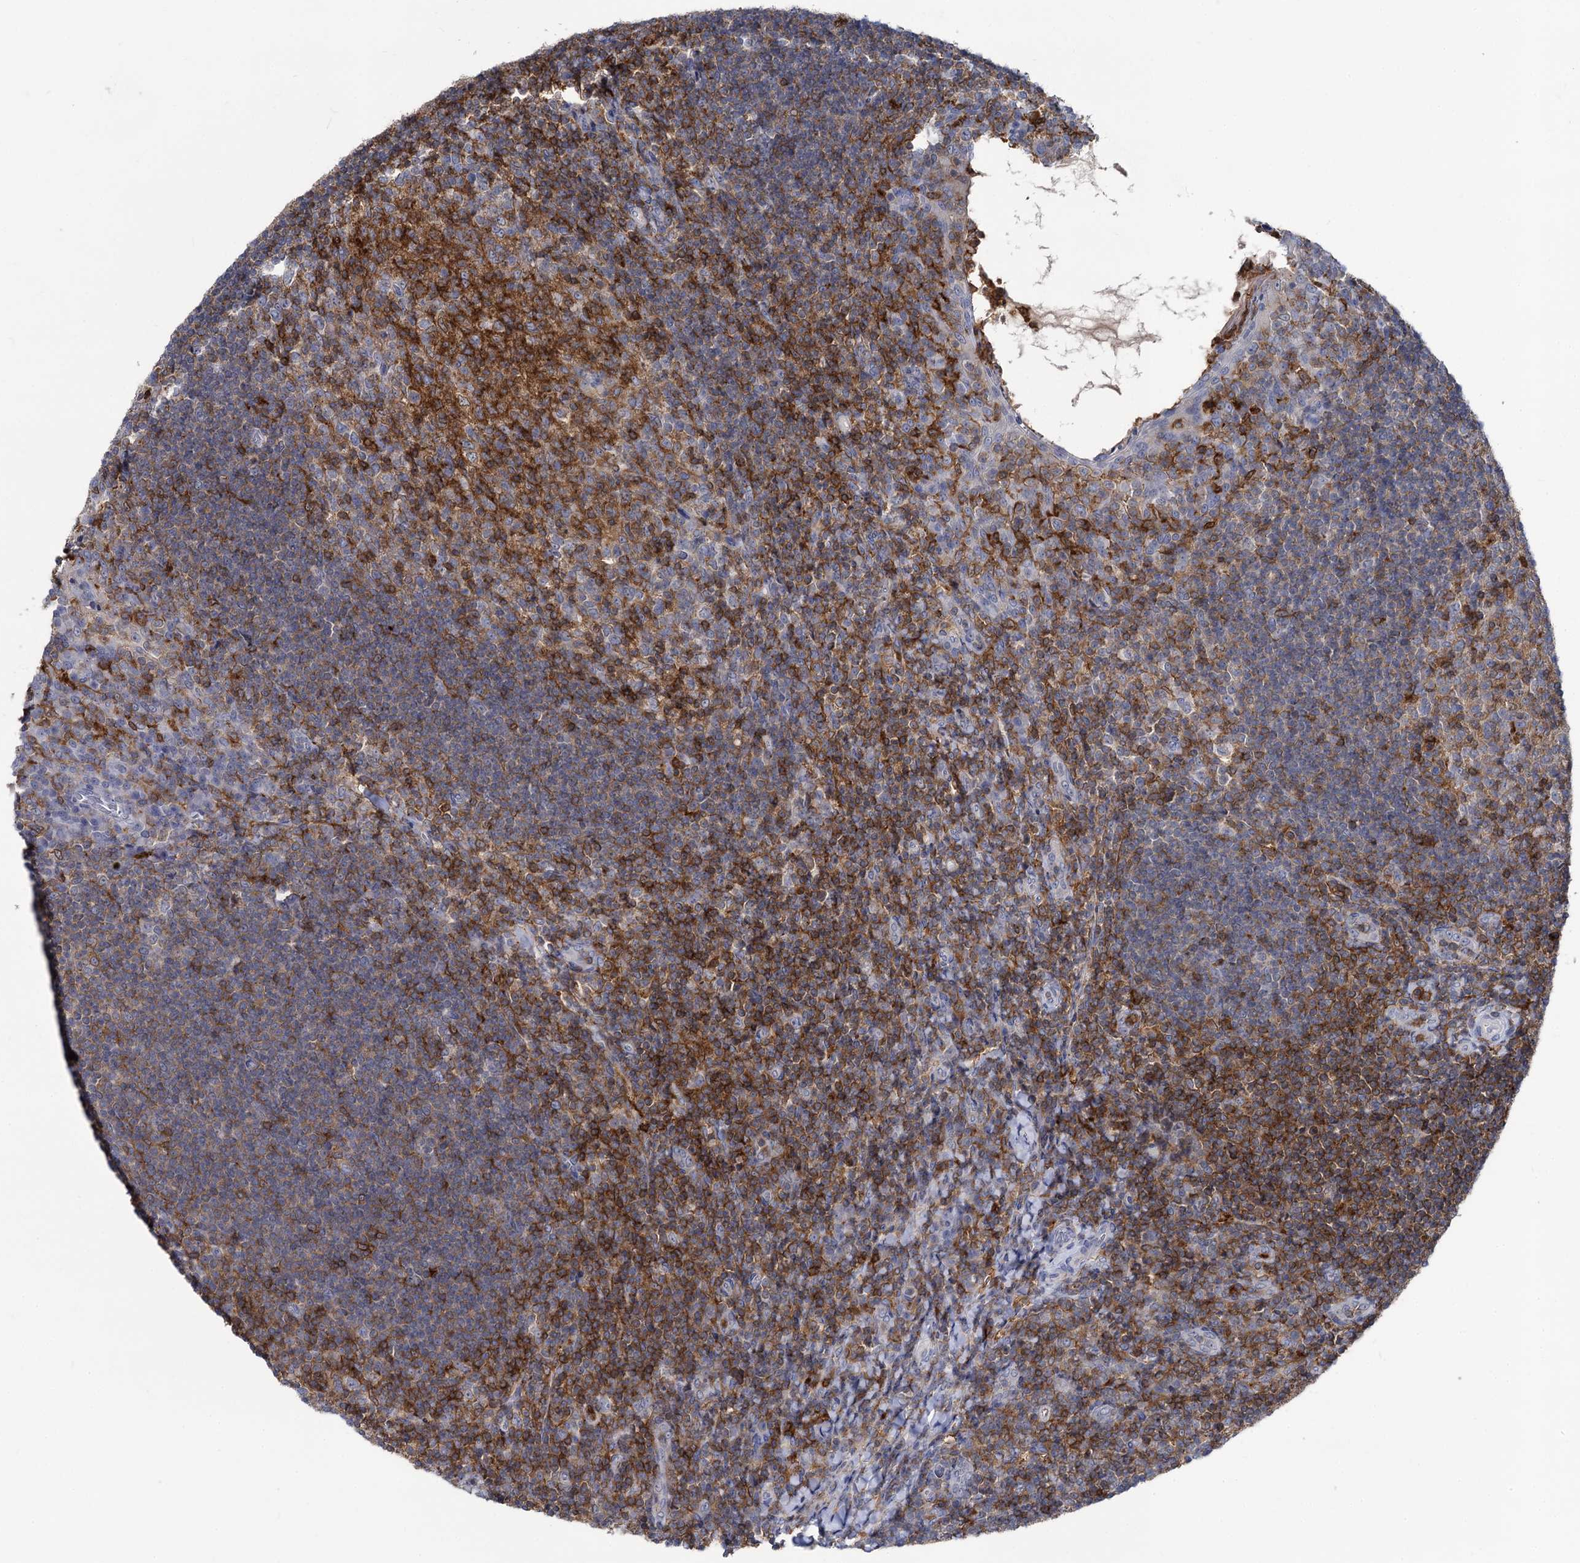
{"staining": {"intensity": "strong", "quantity": "25%-75%", "location": "cytoplasmic/membranous"}, "tissue": "tonsil", "cell_type": "Germinal center cells", "image_type": "normal", "snomed": [{"axis": "morphology", "description": "Normal tissue, NOS"}, {"axis": "topography", "description": "Tonsil"}], "caption": "This image exhibits immunohistochemistry (IHC) staining of normal tonsil, with high strong cytoplasmic/membranous expression in approximately 25%-75% of germinal center cells.", "gene": "RHOG", "patient": {"sex": "female", "age": 10}}